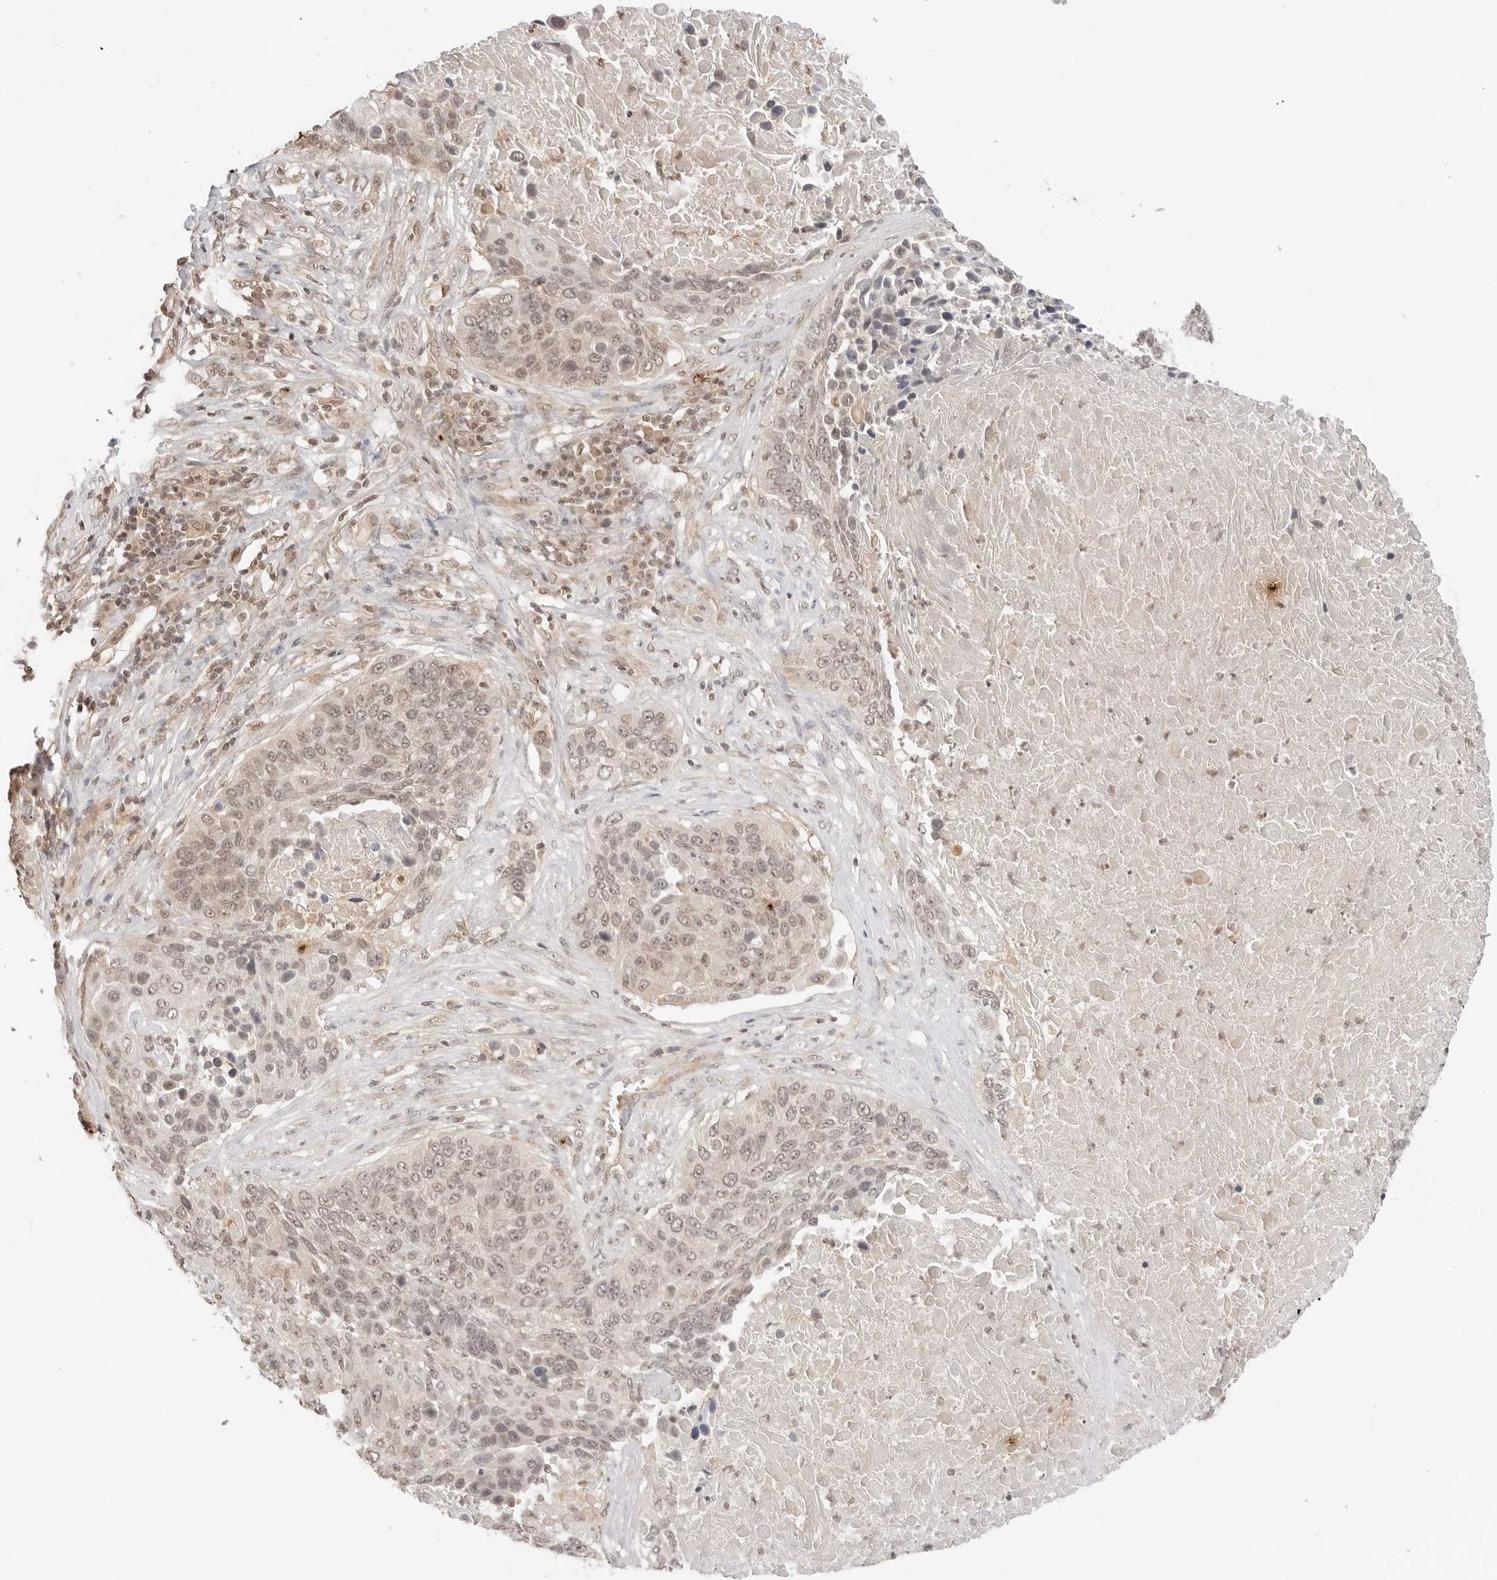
{"staining": {"intensity": "weak", "quantity": ">75%", "location": "nuclear"}, "tissue": "lung cancer", "cell_type": "Tumor cells", "image_type": "cancer", "snomed": [{"axis": "morphology", "description": "Squamous cell carcinoma, NOS"}, {"axis": "topography", "description": "Lung"}], "caption": "Lung squamous cell carcinoma was stained to show a protein in brown. There is low levels of weak nuclear positivity in approximately >75% of tumor cells. (Brightfield microscopy of DAB IHC at high magnification).", "gene": "GPR34", "patient": {"sex": "male", "age": 66}}